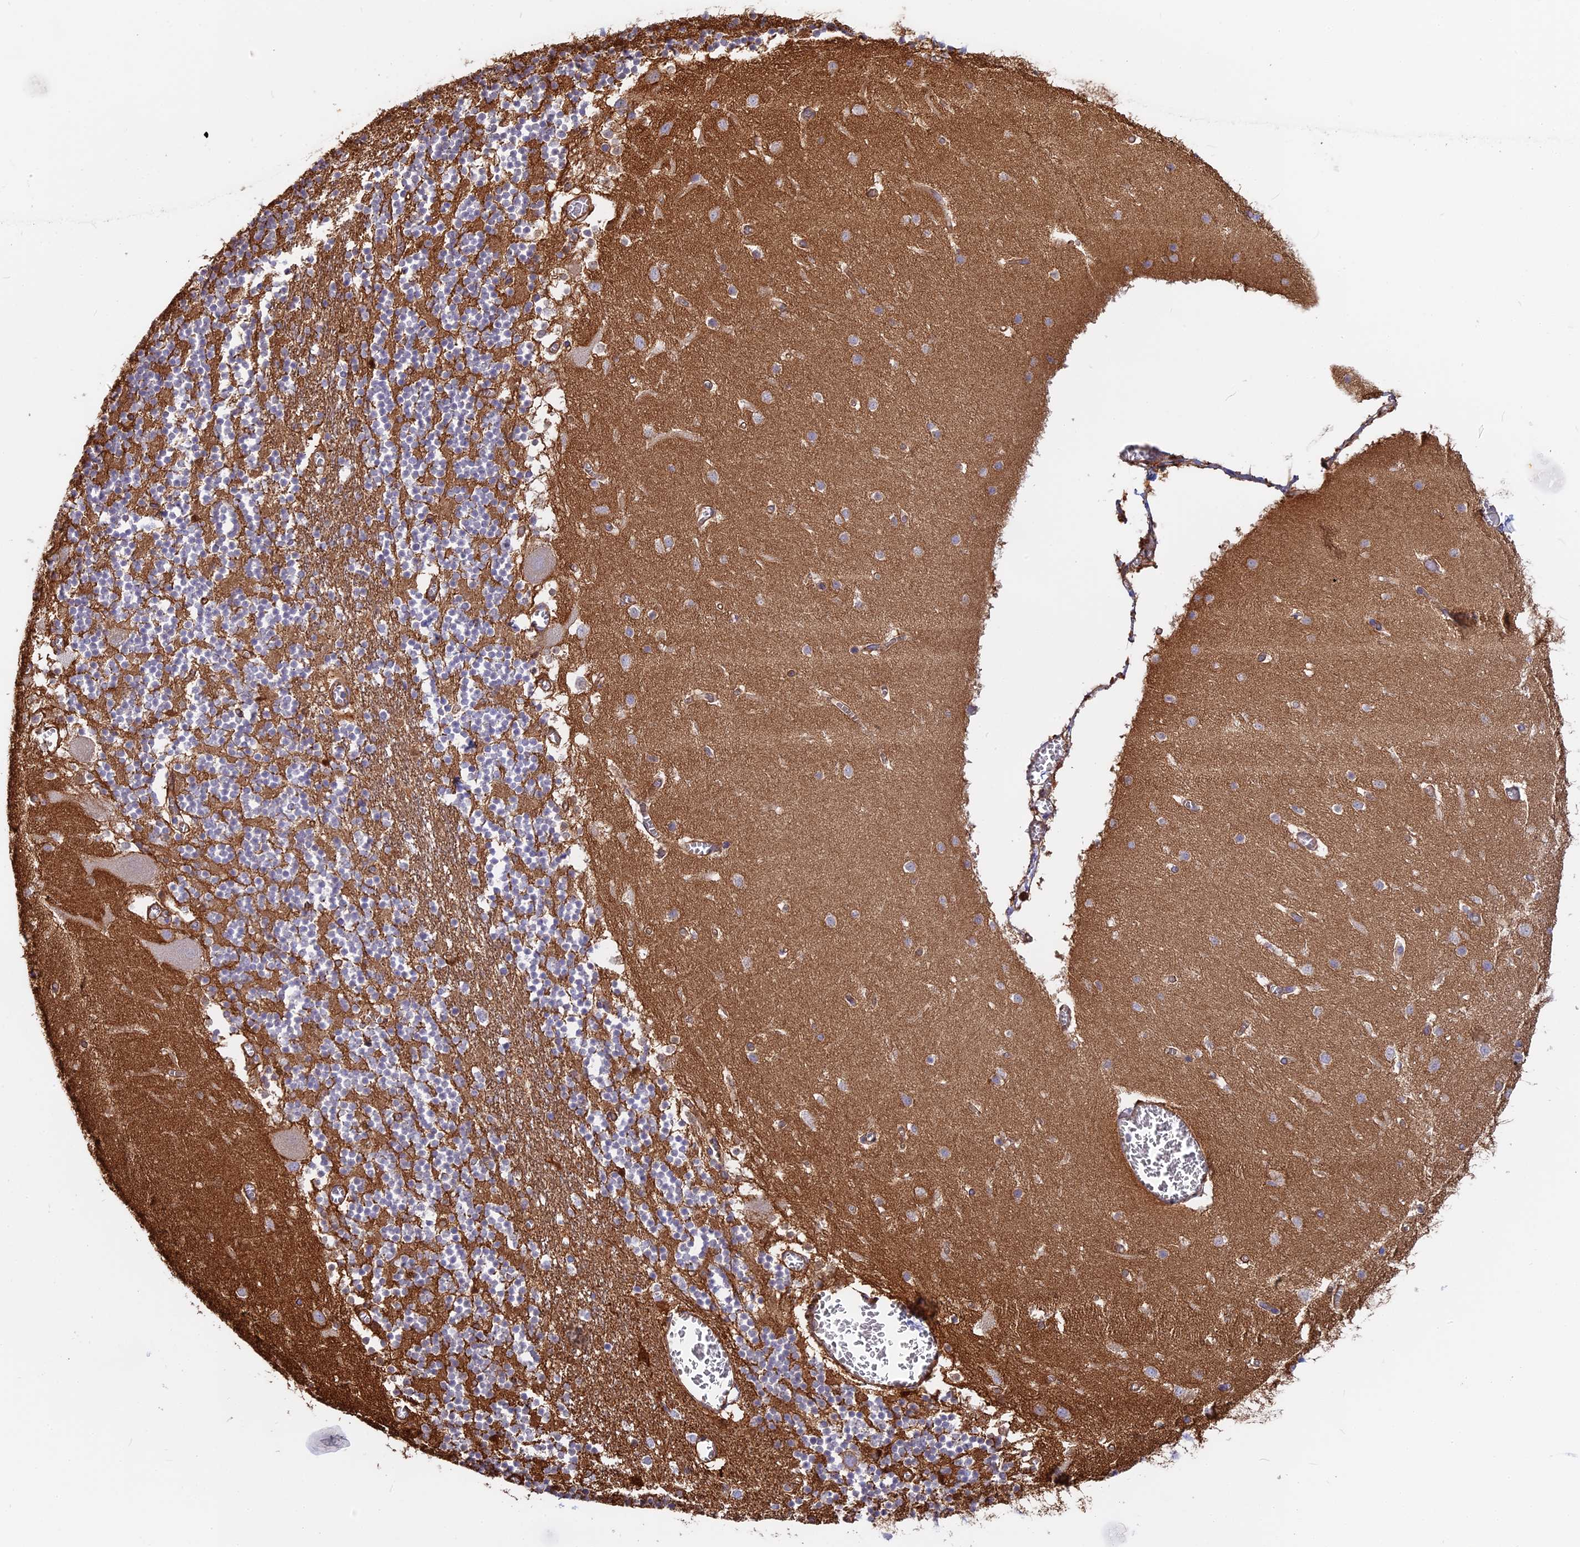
{"staining": {"intensity": "moderate", "quantity": "25%-75%", "location": "cytoplasmic/membranous"}, "tissue": "cerebellum", "cell_type": "Cells in granular layer", "image_type": "normal", "snomed": [{"axis": "morphology", "description": "Normal tissue, NOS"}, {"axis": "topography", "description": "Cerebellum"}], "caption": "Moderate cytoplasmic/membranous protein expression is seen in approximately 25%-75% of cells in granular layer in cerebellum. Nuclei are stained in blue.", "gene": "CNBD2", "patient": {"sex": "female", "age": 28}}